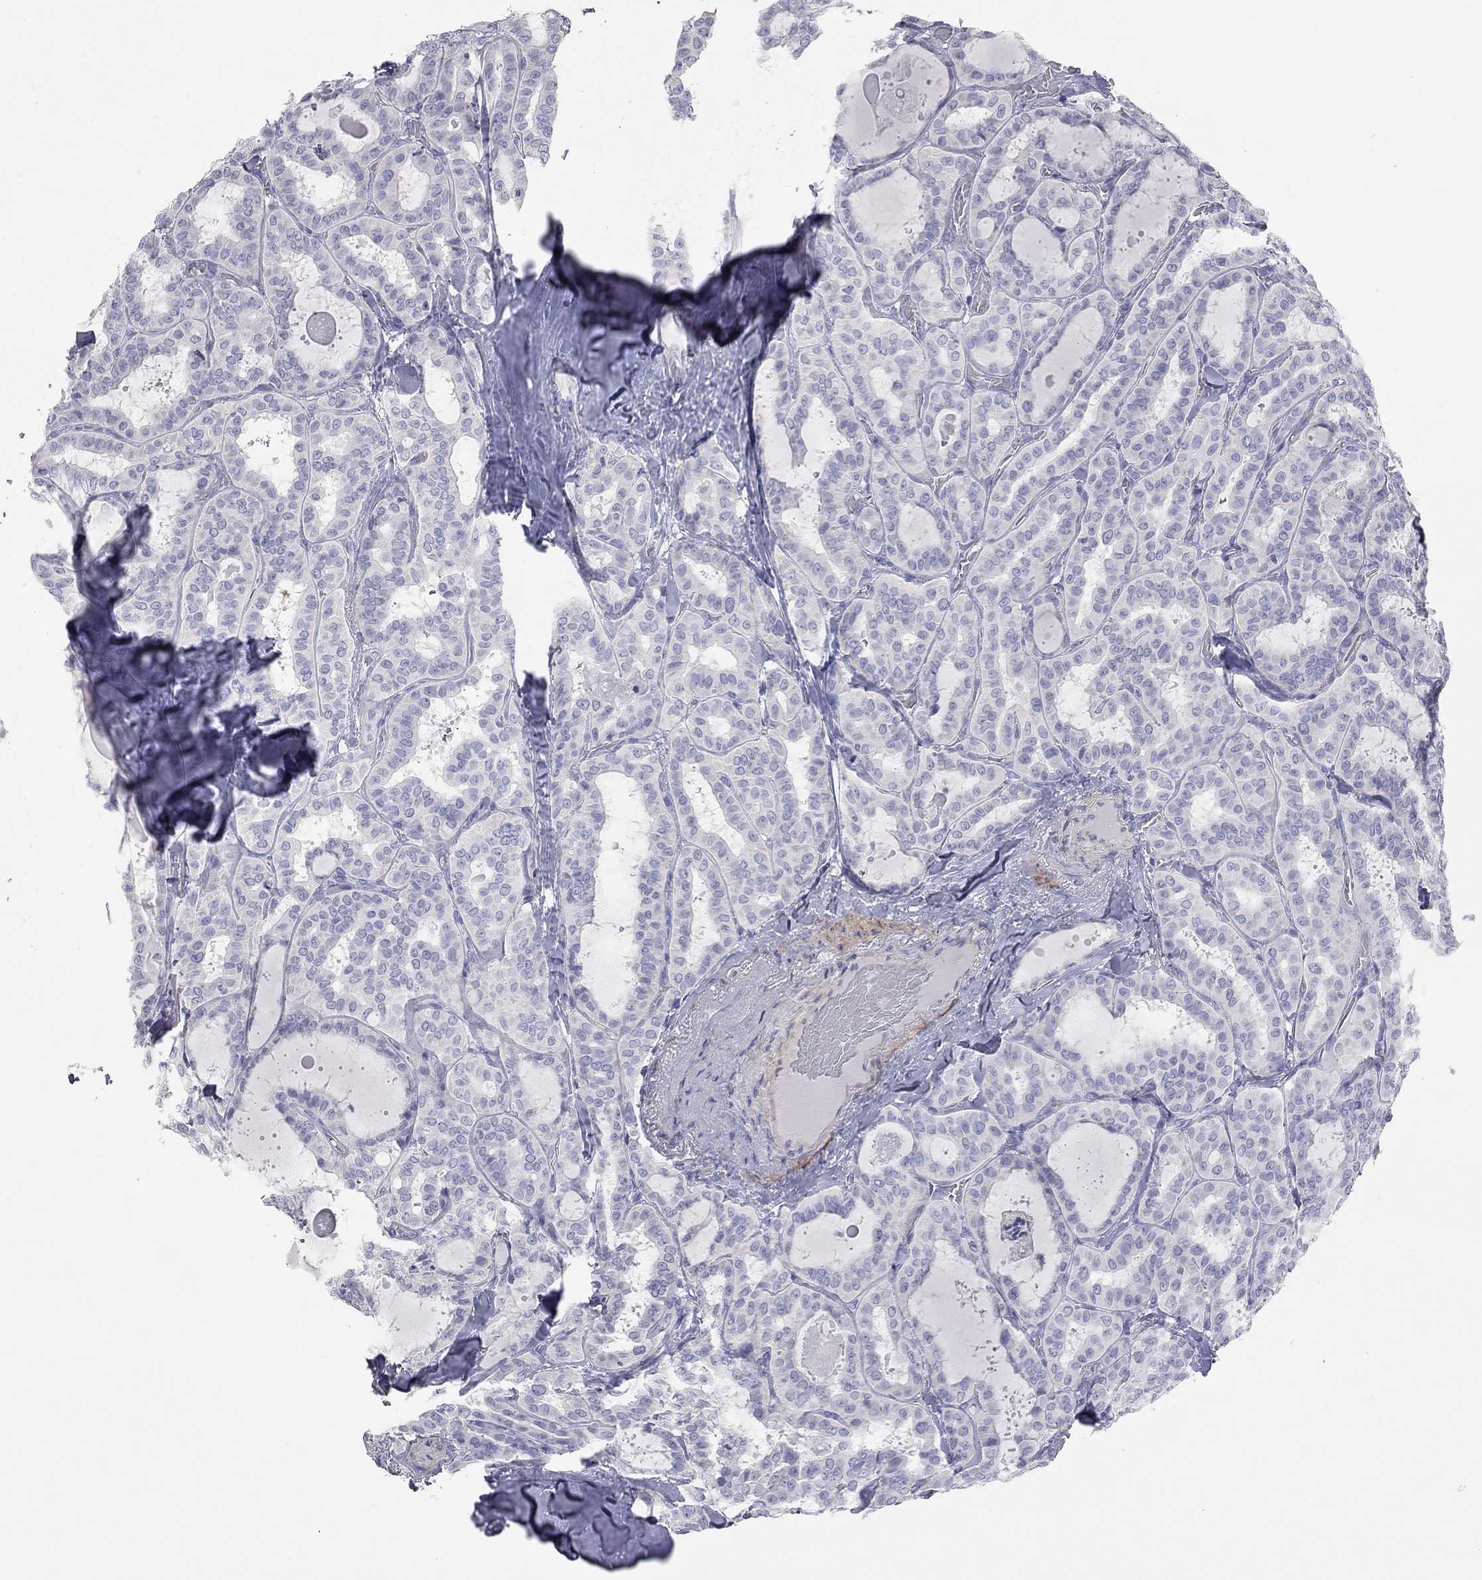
{"staining": {"intensity": "negative", "quantity": "none", "location": "none"}, "tissue": "thyroid cancer", "cell_type": "Tumor cells", "image_type": "cancer", "snomed": [{"axis": "morphology", "description": "Papillary adenocarcinoma, NOS"}, {"axis": "topography", "description": "Thyroid gland"}], "caption": "High magnification brightfield microscopy of papillary adenocarcinoma (thyroid) stained with DAB (3,3'-diaminobenzidine) (brown) and counterstained with hematoxylin (blue): tumor cells show no significant staining.", "gene": "ADCYAP1", "patient": {"sex": "female", "age": 39}}